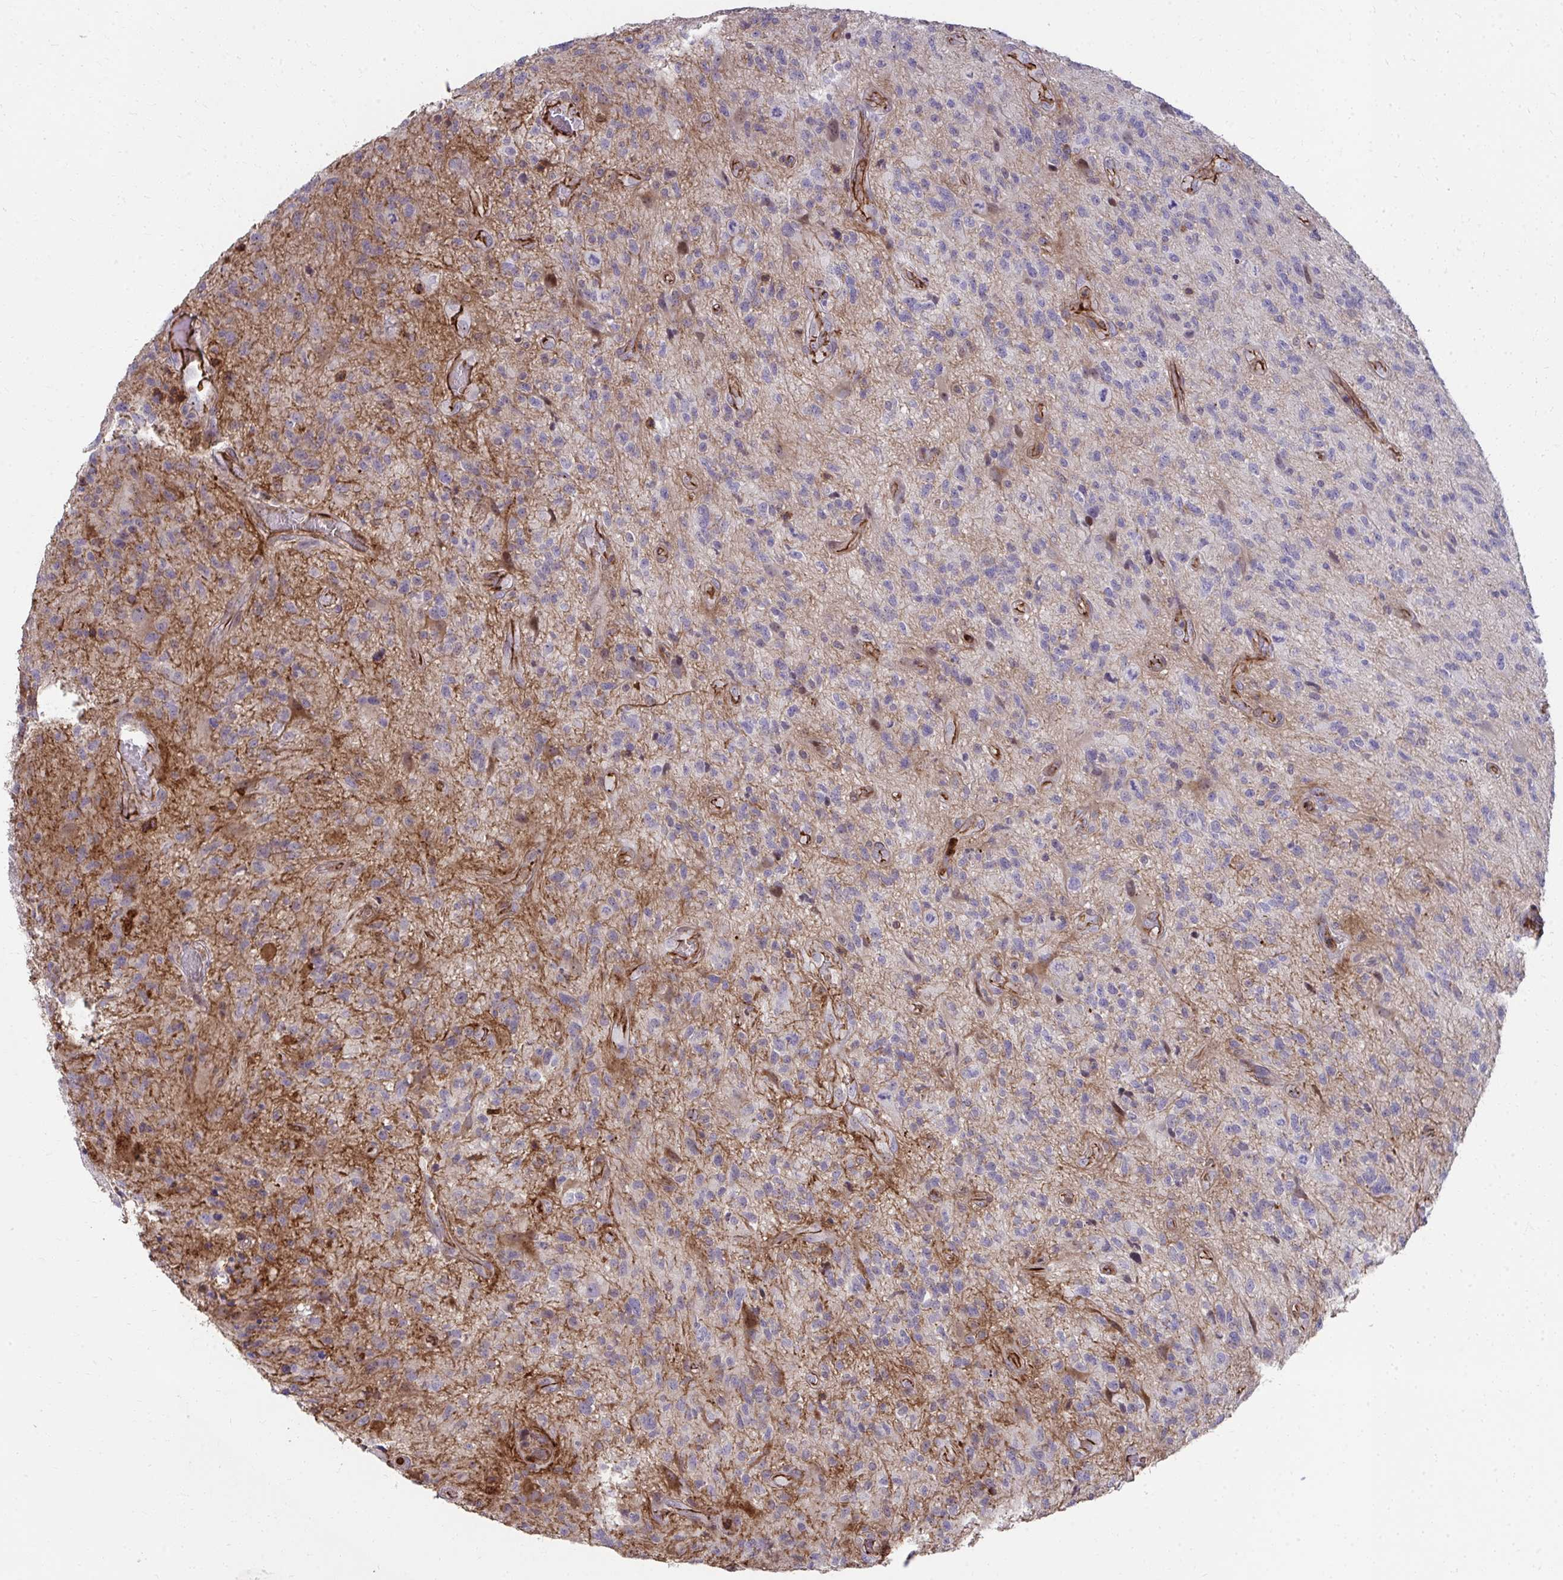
{"staining": {"intensity": "weak", "quantity": "<25%", "location": "cytoplasmic/membranous"}, "tissue": "glioma", "cell_type": "Tumor cells", "image_type": "cancer", "snomed": [{"axis": "morphology", "description": "Glioma, malignant, High grade"}, {"axis": "topography", "description": "Brain"}], "caption": "DAB immunohistochemical staining of glioma demonstrates no significant expression in tumor cells.", "gene": "FOXN3", "patient": {"sex": "male", "age": 67}}